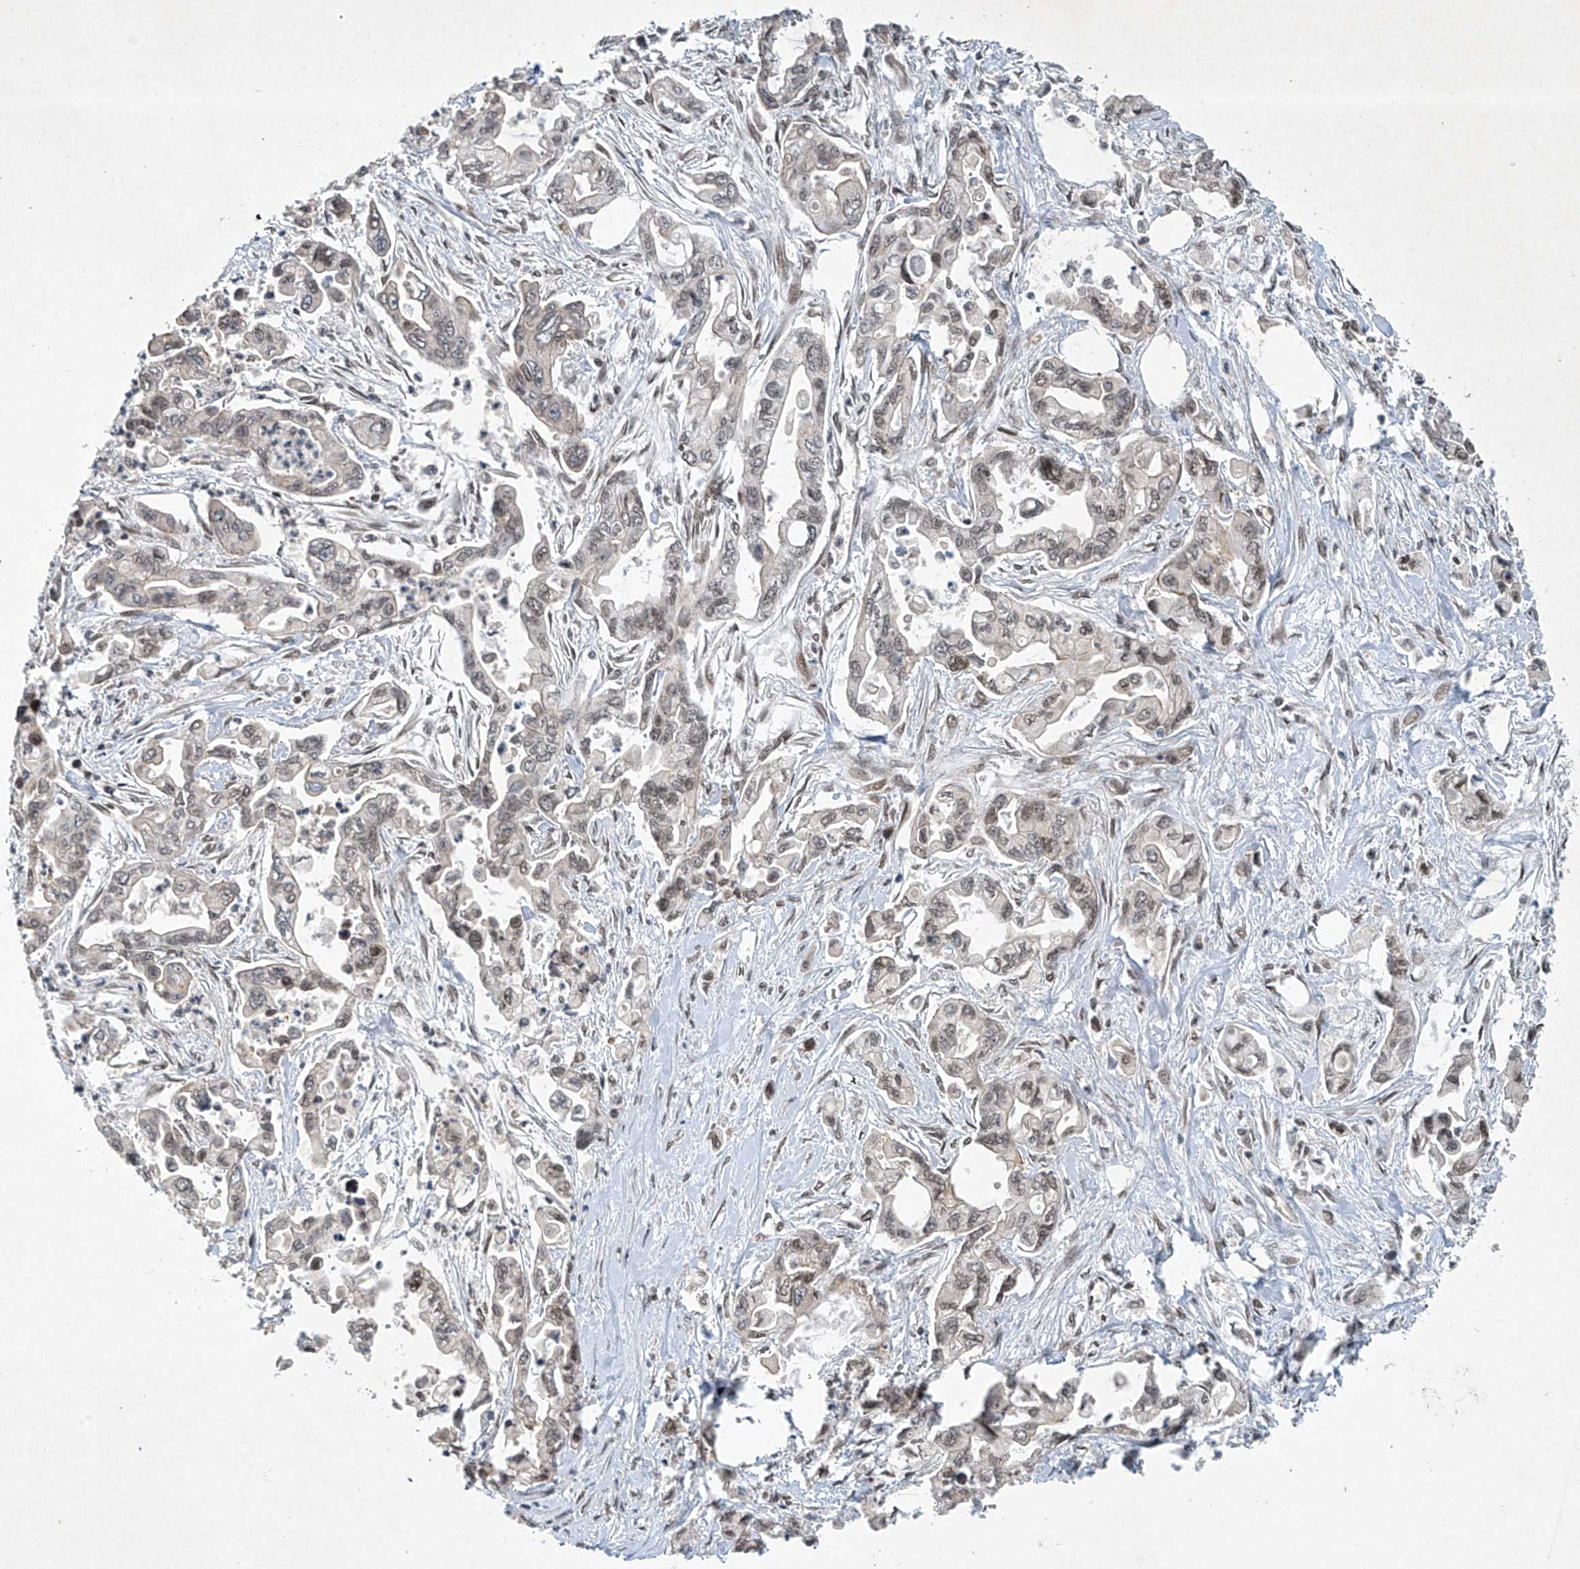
{"staining": {"intensity": "weak", "quantity": "25%-75%", "location": "nuclear"}, "tissue": "pancreatic cancer", "cell_type": "Tumor cells", "image_type": "cancer", "snomed": [{"axis": "morphology", "description": "Adenocarcinoma, NOS"}, {"axis": "topography", "description": "Pancreas"}], "caption": "Protein analysis of adenocarcinoma (pancreatic) tissue demonstrates weak nuclear positivity in approximately 25%-75% of tumor cells. (DAB IHC with brightfield microscopy, high magnification).", "gene": "TAF8", "patient": {"sex": "male", "age": 70}}